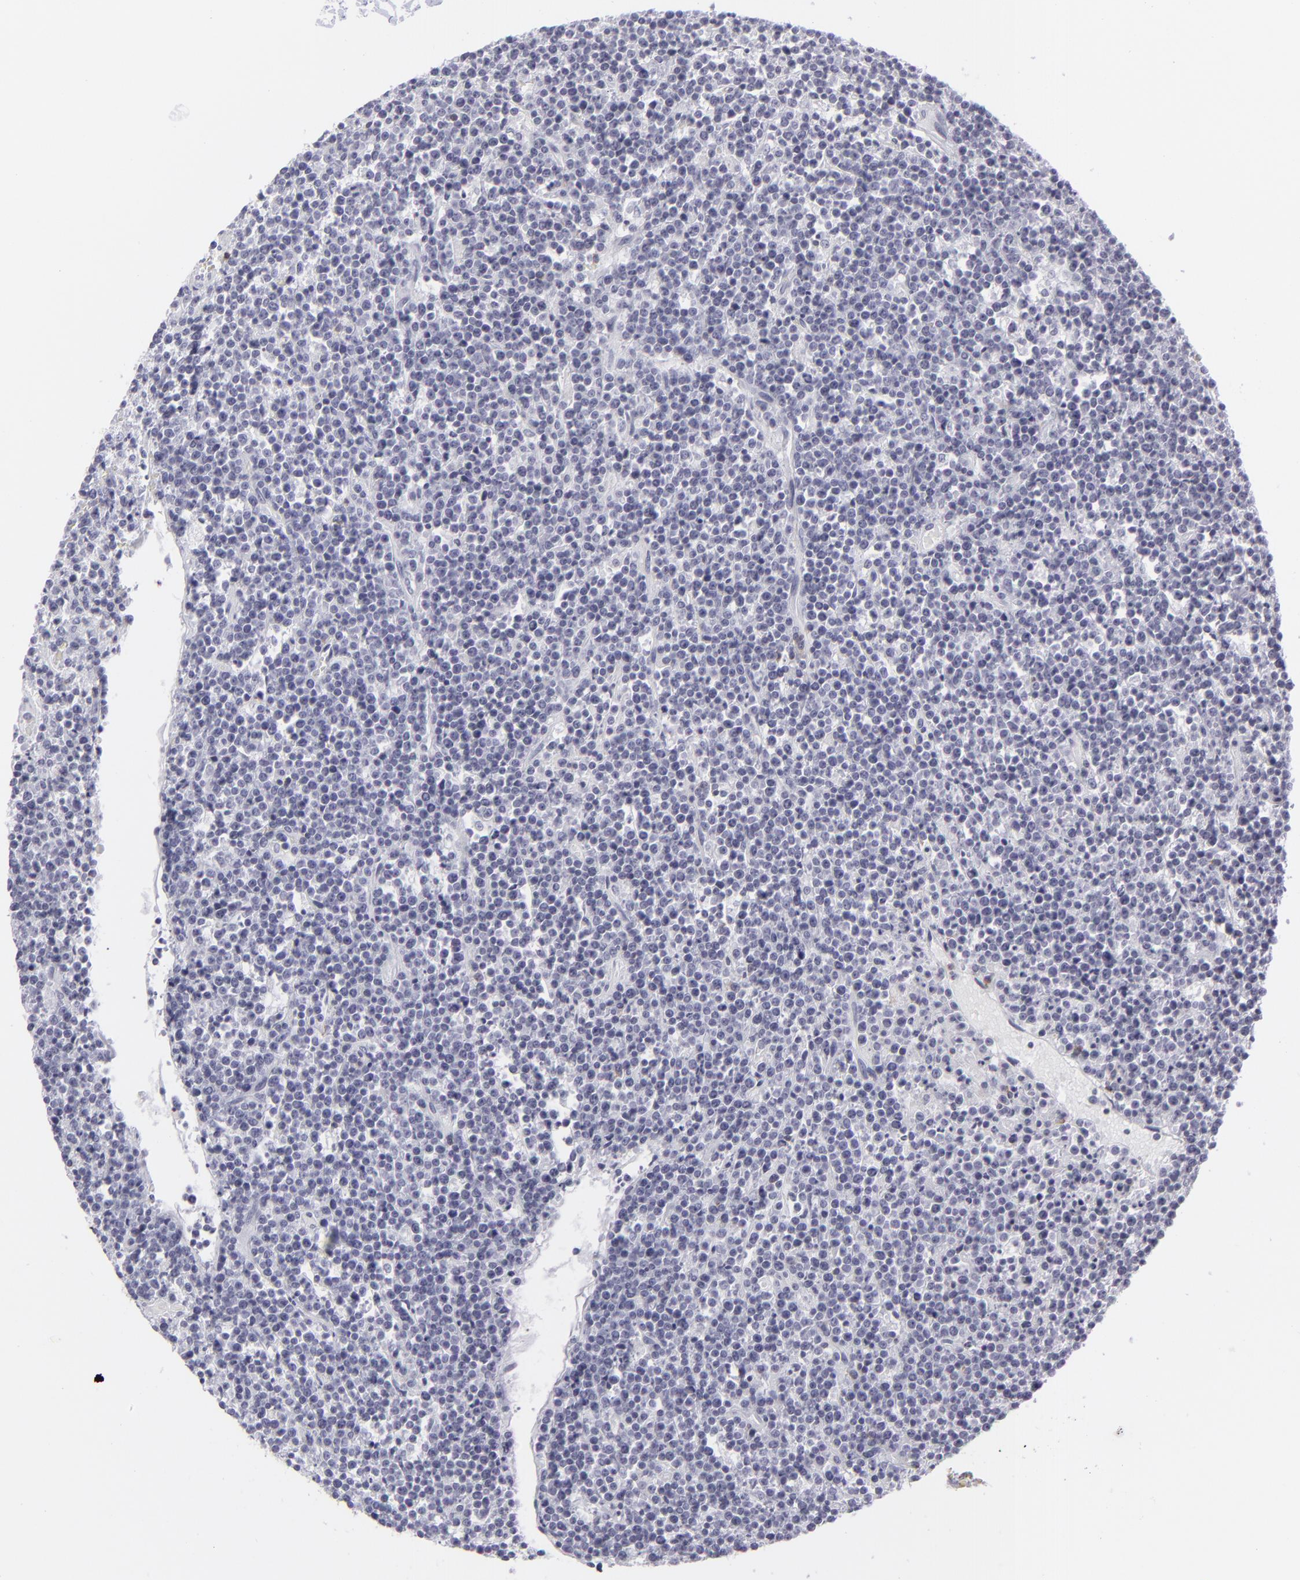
{"staining": {"intensity": "negative", "quantity": "none", "location": "none"}, "tissue": "lymphoma", "cell_type": "Tumor cells", "image_type": "cancer", "snomed": [{"axis": "morphology", "description": "Malignant lymphoma, non-Hodgkin's type, High grade"}, {"axis": "topography", "description": "Ovary"}], "caption": "This is an immunohistochemistry histopathology image of high-grade malignant lymphoma, non-Hodgkin's type. There is no expression in tumor cells.", "gene": "CD7", "patient": {"sex": "female", "age": 56}}